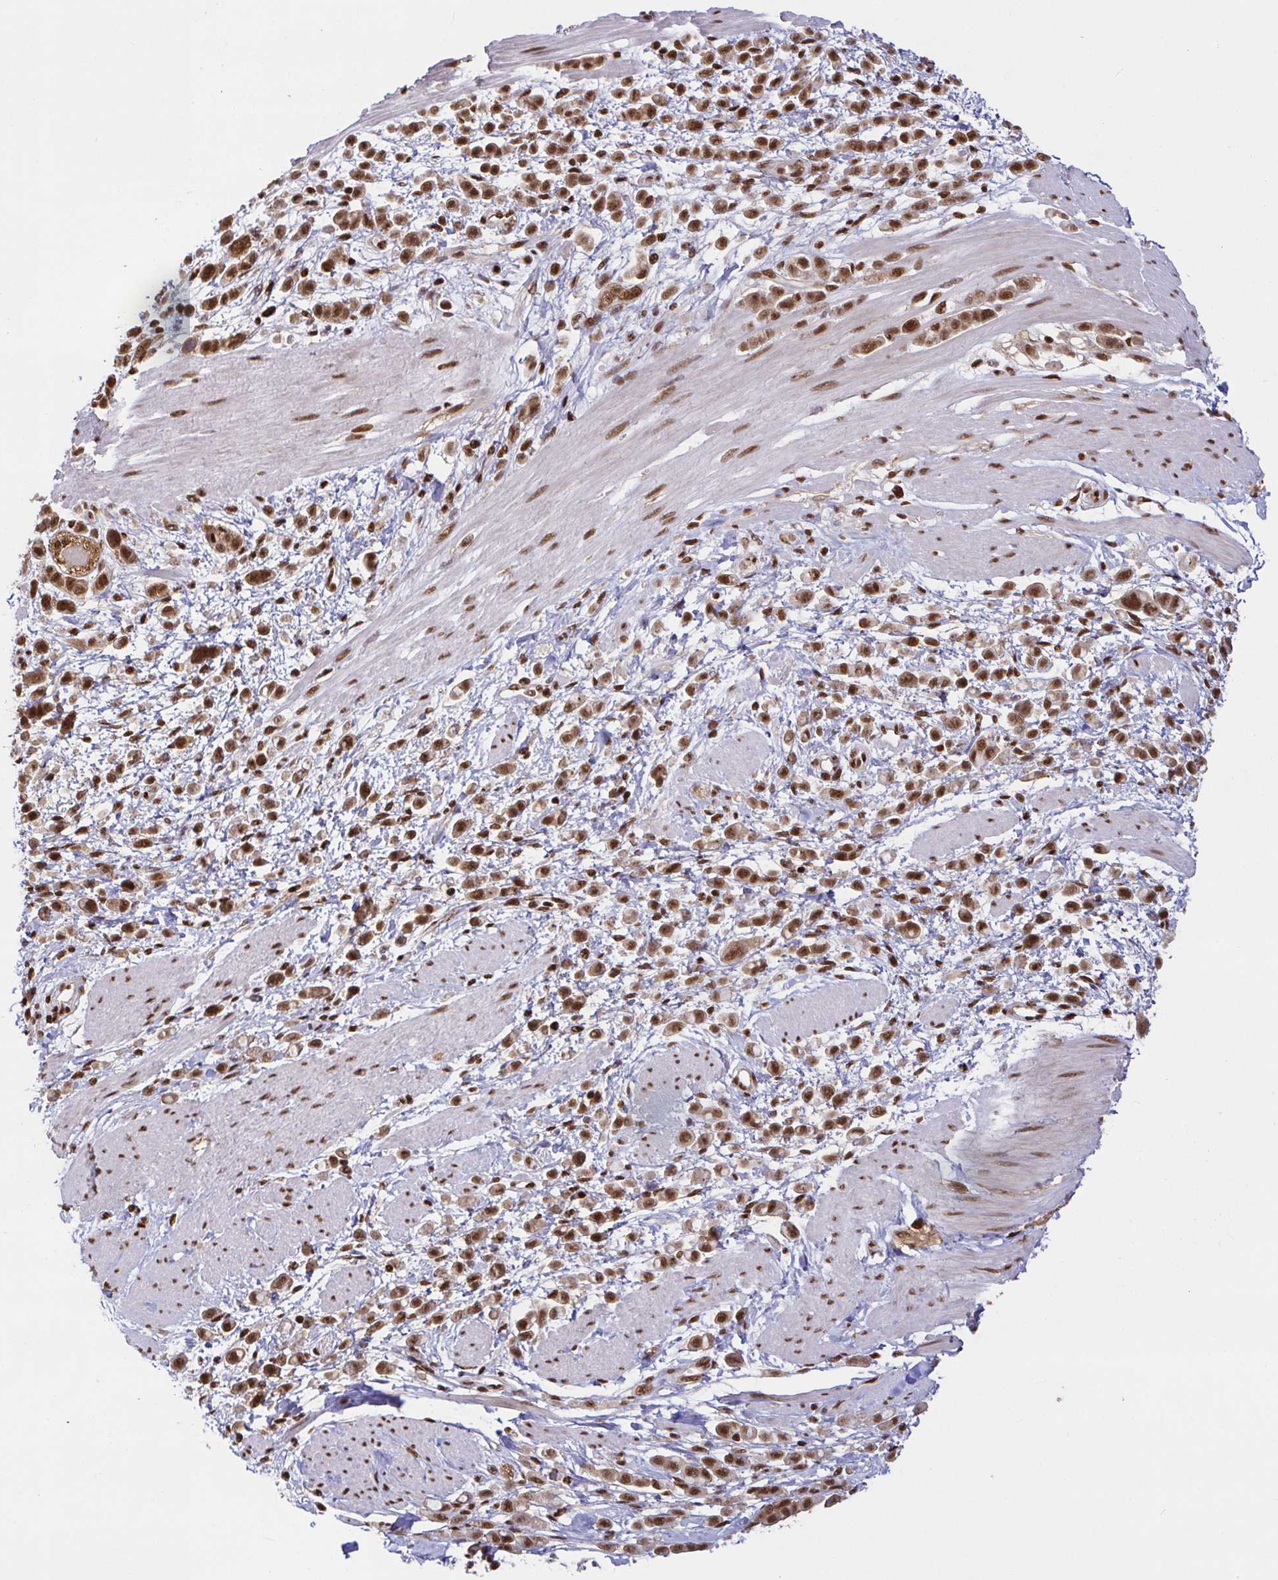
{"staining": {"intensity": "moderate", "quantity": ">75%", "location": "cytoplasmic/membranous,nuclear"}, "tissue": "pancreatic cancer", "cell_type": "Tumor cells", "image_type": "cancer", "snomed": [{"axis": "morphology", "description": "Normal tissue, NOS"}, {"axis": "morphology", "description": "Adenocarcinoma, NOS"}, {"axis": "topography", "description": "Pancreas"}], "caption": "A histopathology image of human pancreatic adenocarcinoma stained for a protein demonstrates moderate cytoplasmic/membranous and nuclear brown staining in tumor cells. The staining is performed using DAB (3,3'-diaminobenzidine) brown chromogen to label protein expression. The nuclei are counter-stained blue using hematoxylin.", "gene": "SP3", "patient": {"sex": "female", "age": 64}}